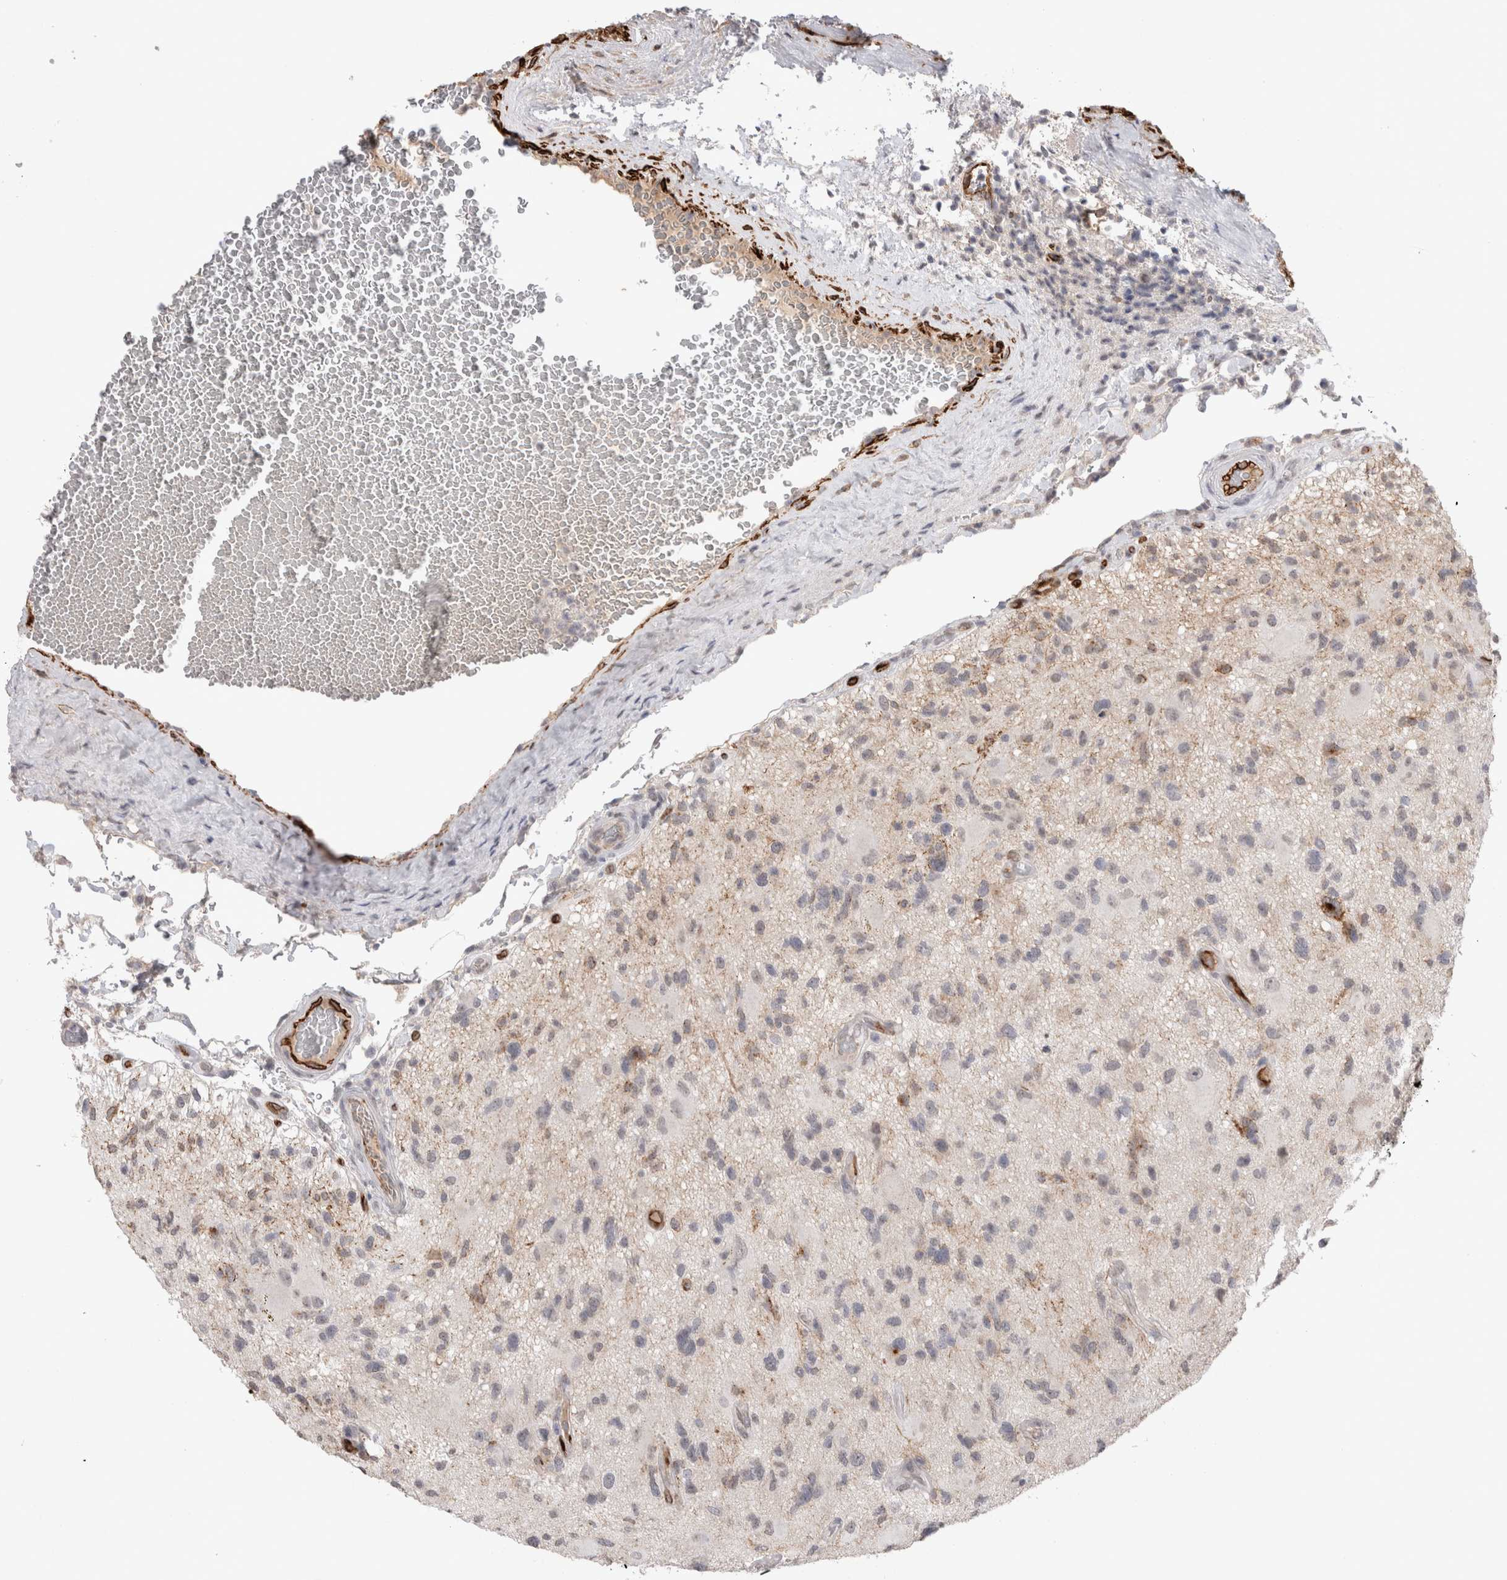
{"staining": {"intensity": "negative", "quantity": "none", "location": "none"}, "tissue": "glioma", "cell_type": "Tumor cells", "image_type": "cancer", "snomed": [{"axis": "morphology", "description": "Glioma, malignant, High grade"}, {"axis": "topography", "description": "Brain"}], "caption": "High magnification brightfield microscopy of glioma stained with DAB (3,3'-diaminobenzidine) (brown) and counterstained with hematoxylin (blue): tumor cells show no significant positivity.", "gene": "CDH13", "patient": {"sex": "male", "age": 33}}